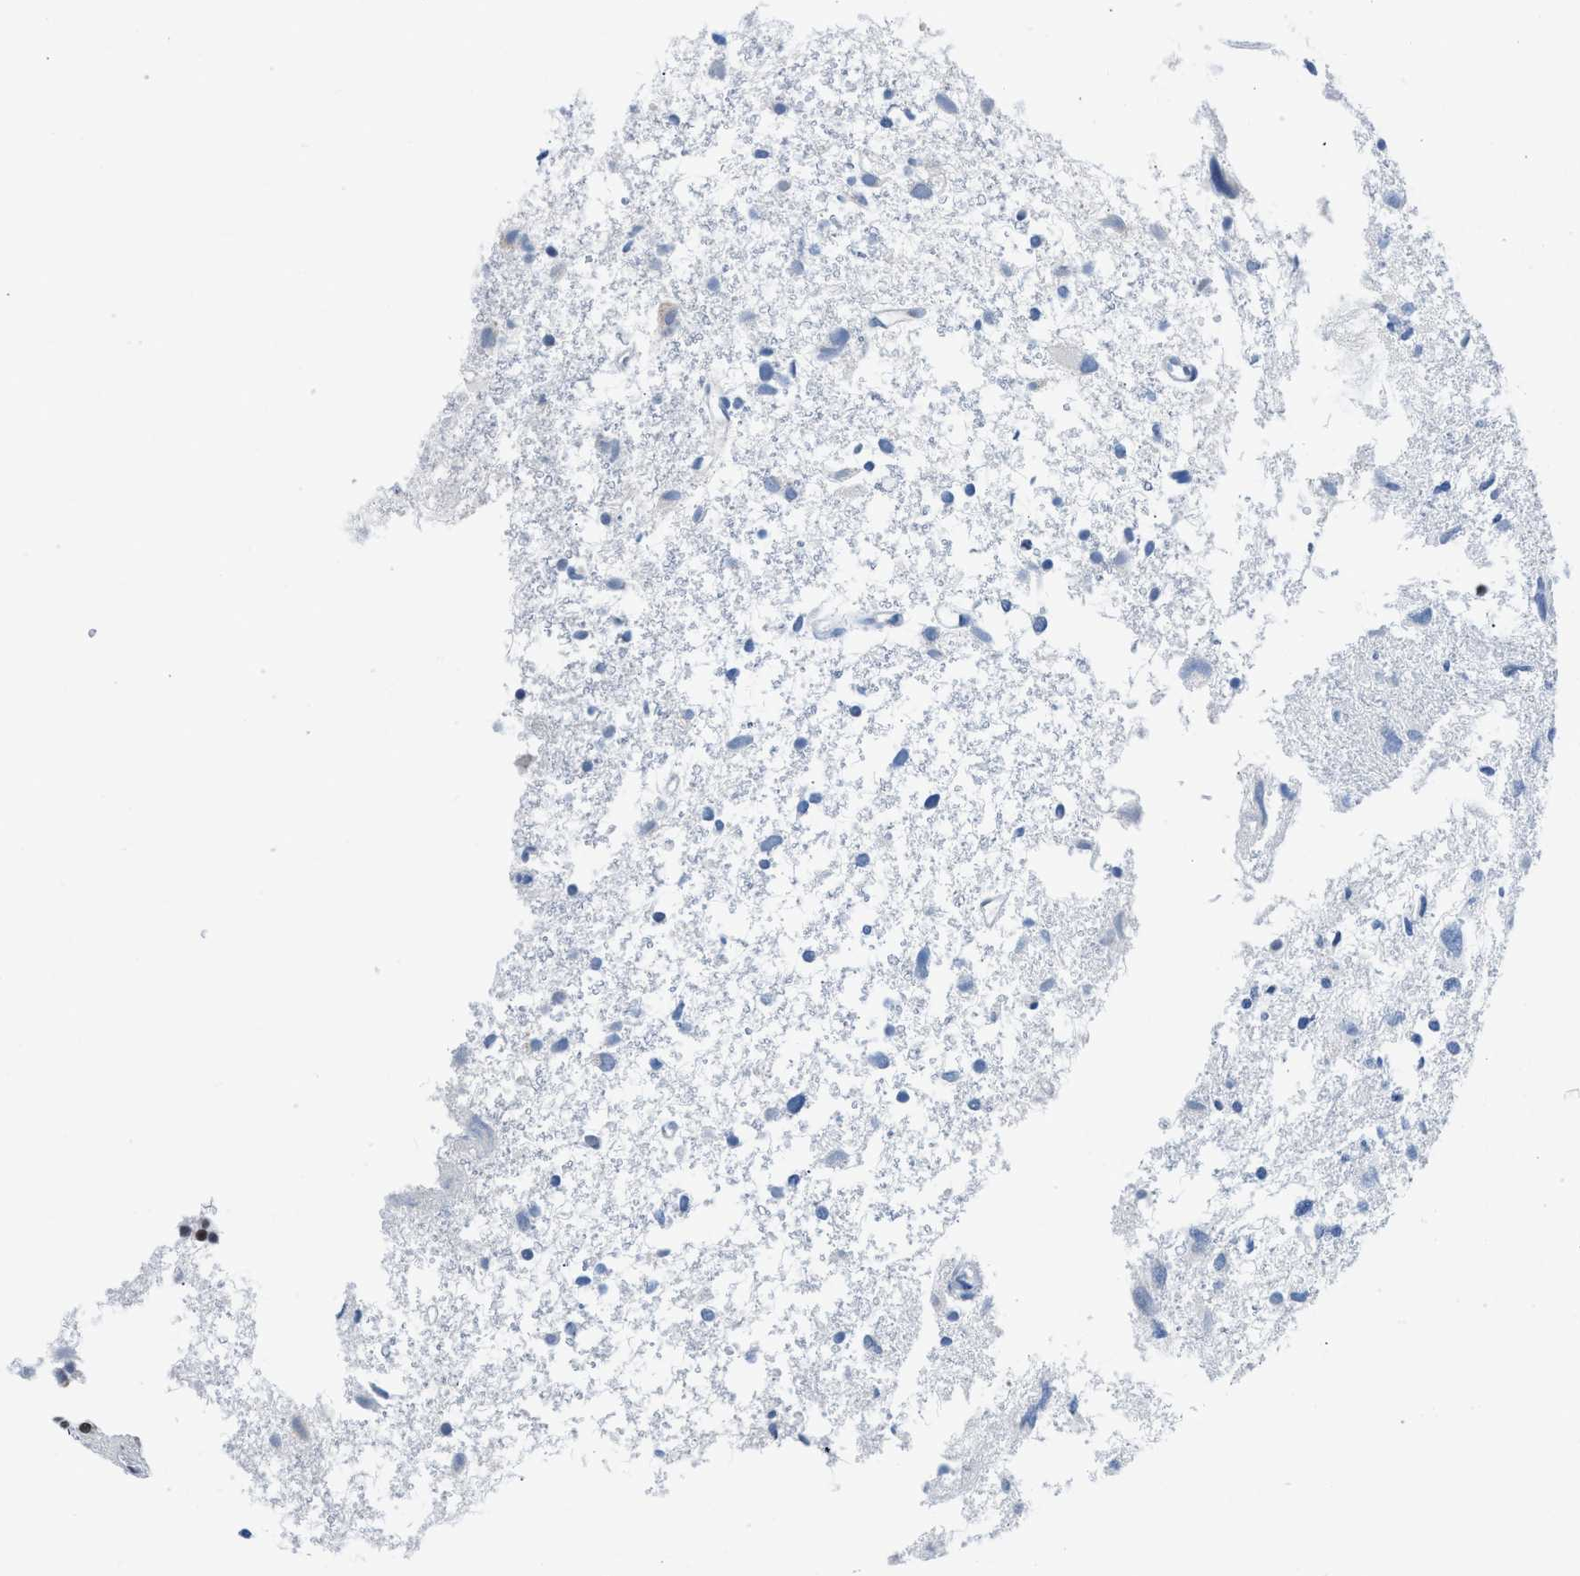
{"staining": {"intensity": "negative", "quantity": "none", "location": "none"}, "tissue": "glioma", "cell_type": "Tumor cells", "image_type": "cancer", "snomed": [{"axis": "morphology", "description": "Glioma, malignant, High grade"}, {"axis": "topography", "description": "Brain"}], "caption": "Human glioma stained for a protein using immunohistochemistry (IHC) displays no expression in tumor cells.", "gene": "TERF2IP", "patient": {"sex": "female", "age": 59}}